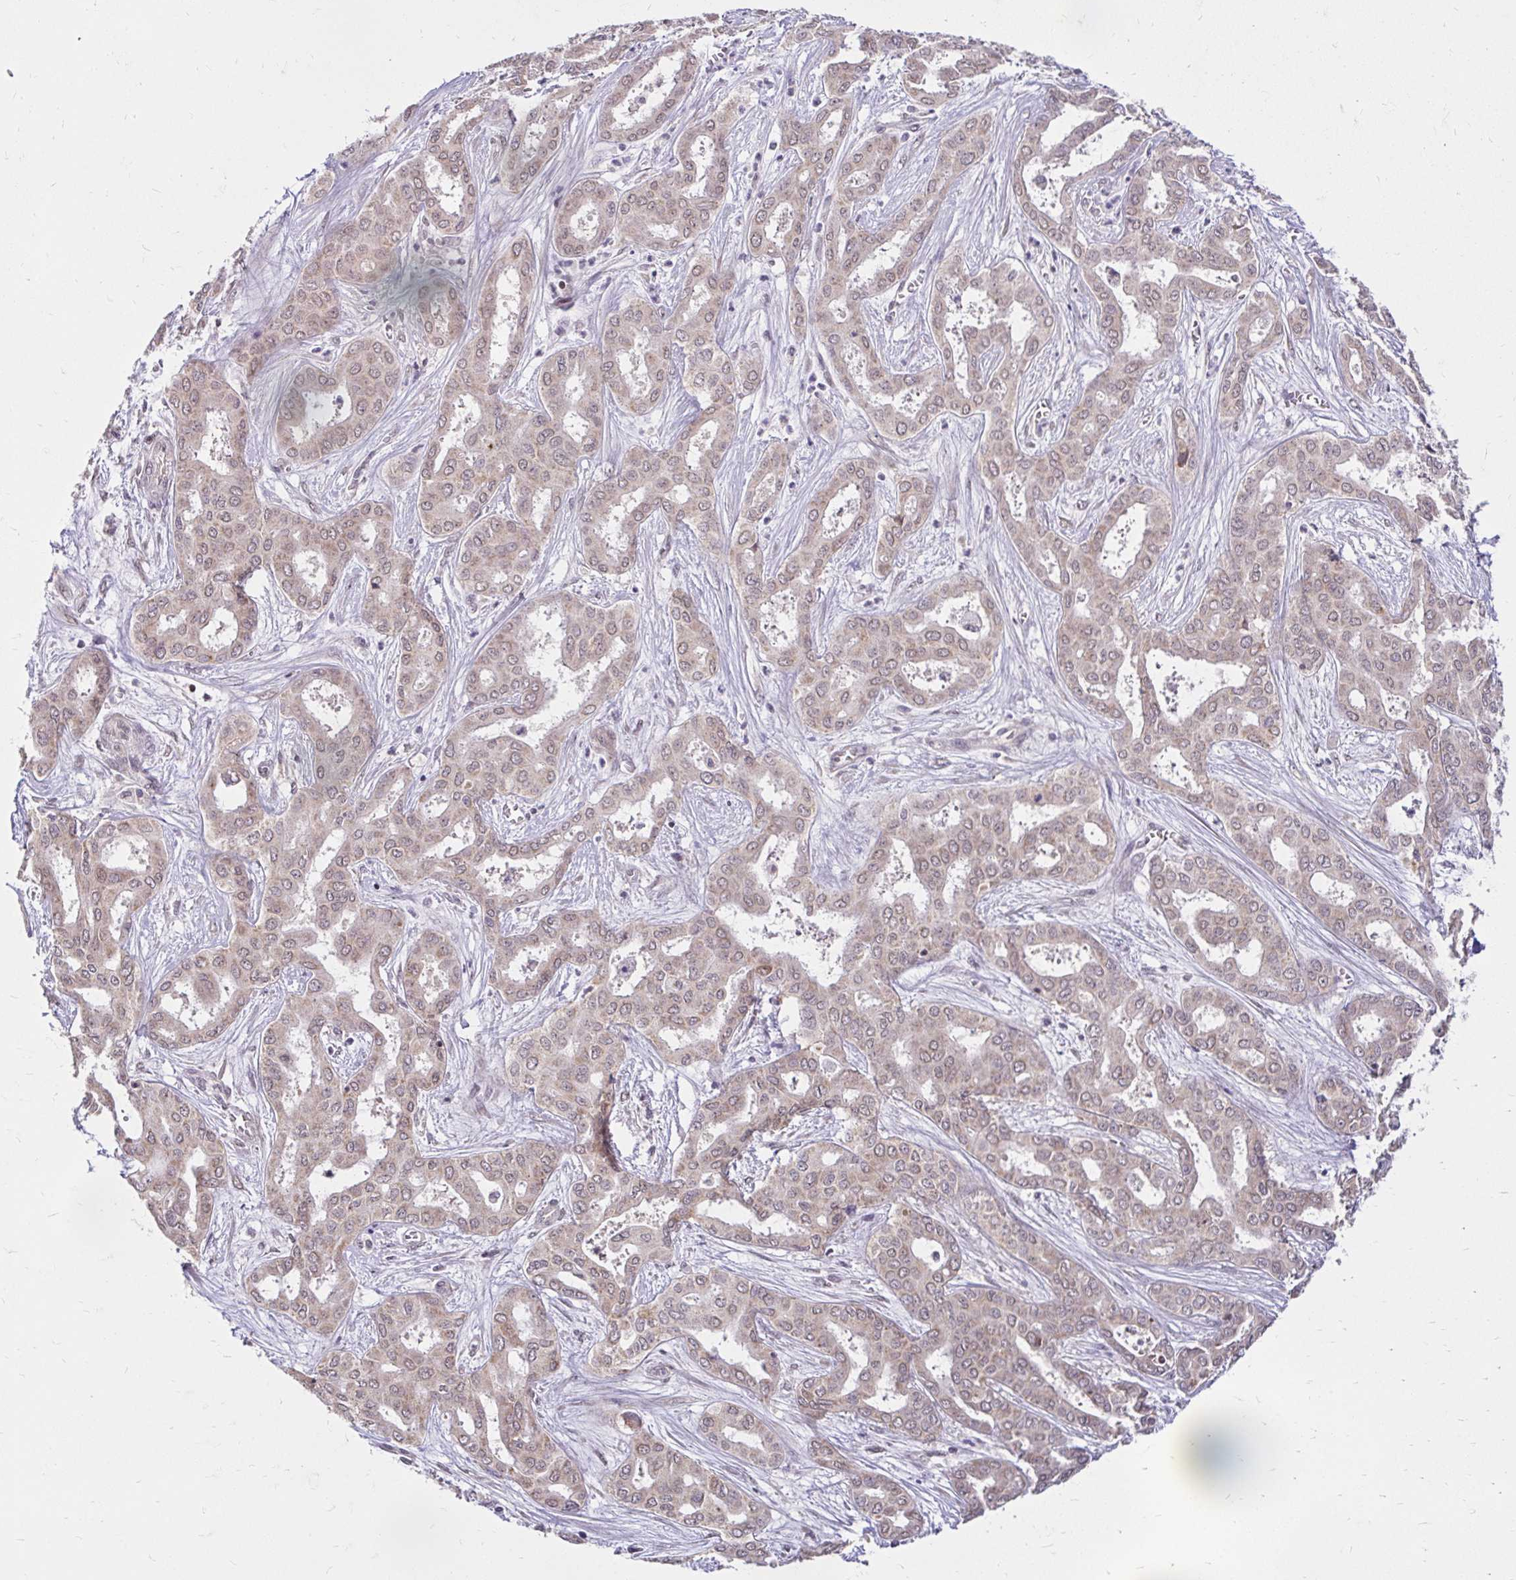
{"staining": {"intensity": "weak", "quantity": "25%-75%", "location": "cytoplasmic/membranous"}, "tissue": "liver cancer", "cell_type": "Tumor cells", "image_type": "cancer", "snomed": [{"axis": "morphology", "description": "Cholangiocarcinoma"}, {"axis": "topography", "description": "Liver"}], "caption": "Protein expression by immunohistochemistry (IHC) demonstrates weak cytoplasmic/membranous staining in about 25%-75% of tumor cells in liver cancer.", "gene": "TIMM50", "patient": {"sex": "female", "age": 64}}